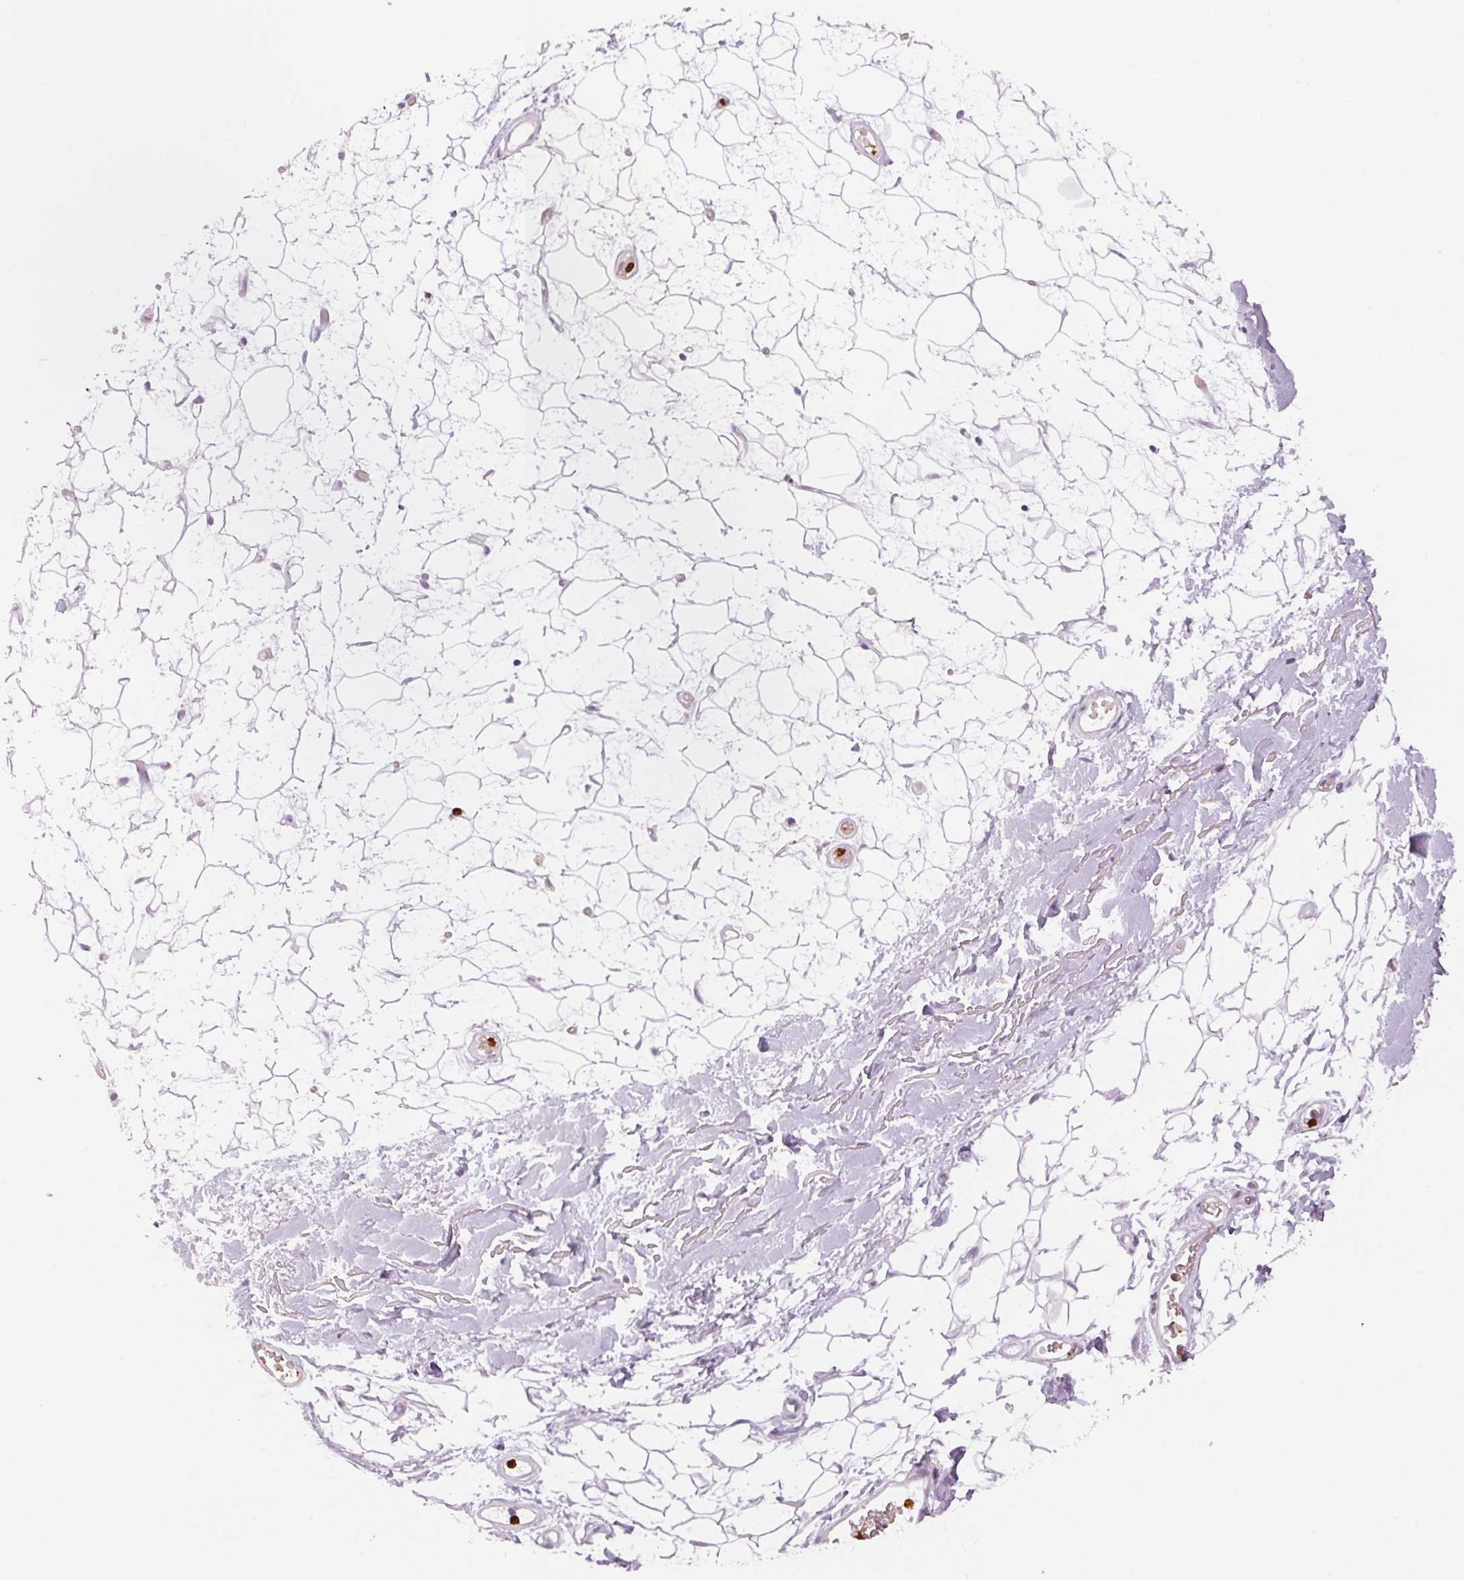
{"staining": {"intensity": "negative", "quantity": "none", "location": "none"}, "tissue": "adipose tissue", "cell_type": "Adipocytes", "image_type": "normal", "snomed": [{"axis": "morphology", "description": "Normal tissue, NOS"}, {"axis": "topography", "description": "Anal"}, {"axis": "topography", "description": "Peripheral nerve tissue"}], "caption": "IHC of normal human adipose tissue displays no expression in adipocytes.", "gene": "KLK7", "patient": {"sex": "male", "age": 78}}